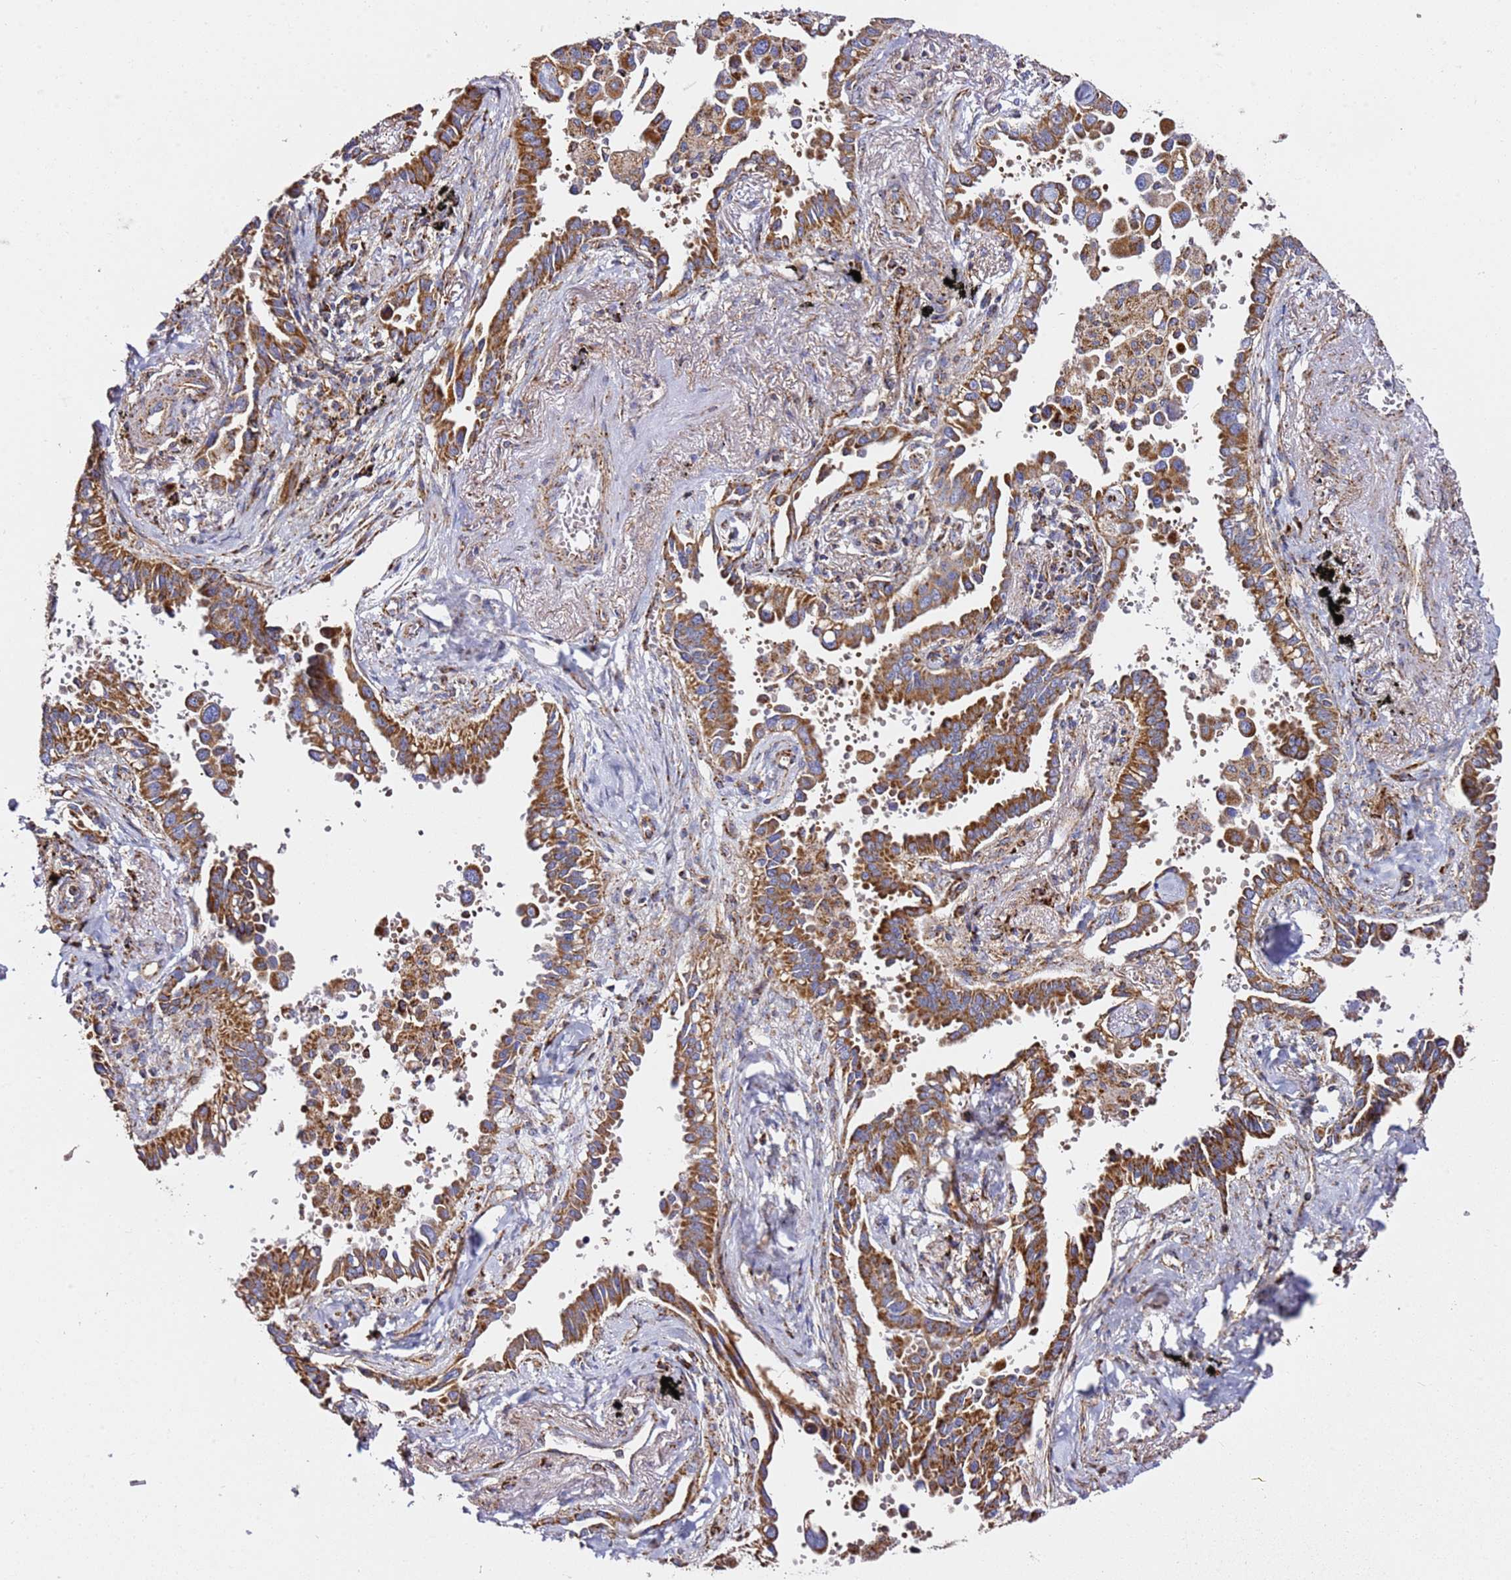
{"staining": {"intensity": "strong", "quantity": ">75%", "location": "cytoplasmic/membranous"}, "tissue": "lung cancer", "cell_type": "Tumor cells", "image_type": "cancer", "snomed": [{"axis": "morphology", "description": "Adenocarcinoma, NOS"}, {"axis": "topography", "description": "Lung"}], "caption": "Human lung cancer stained with a protein marker displays strong staining in tumor cells.", "gene": "NDUFA3", "patient": {"sex": "male", "age": 67}}